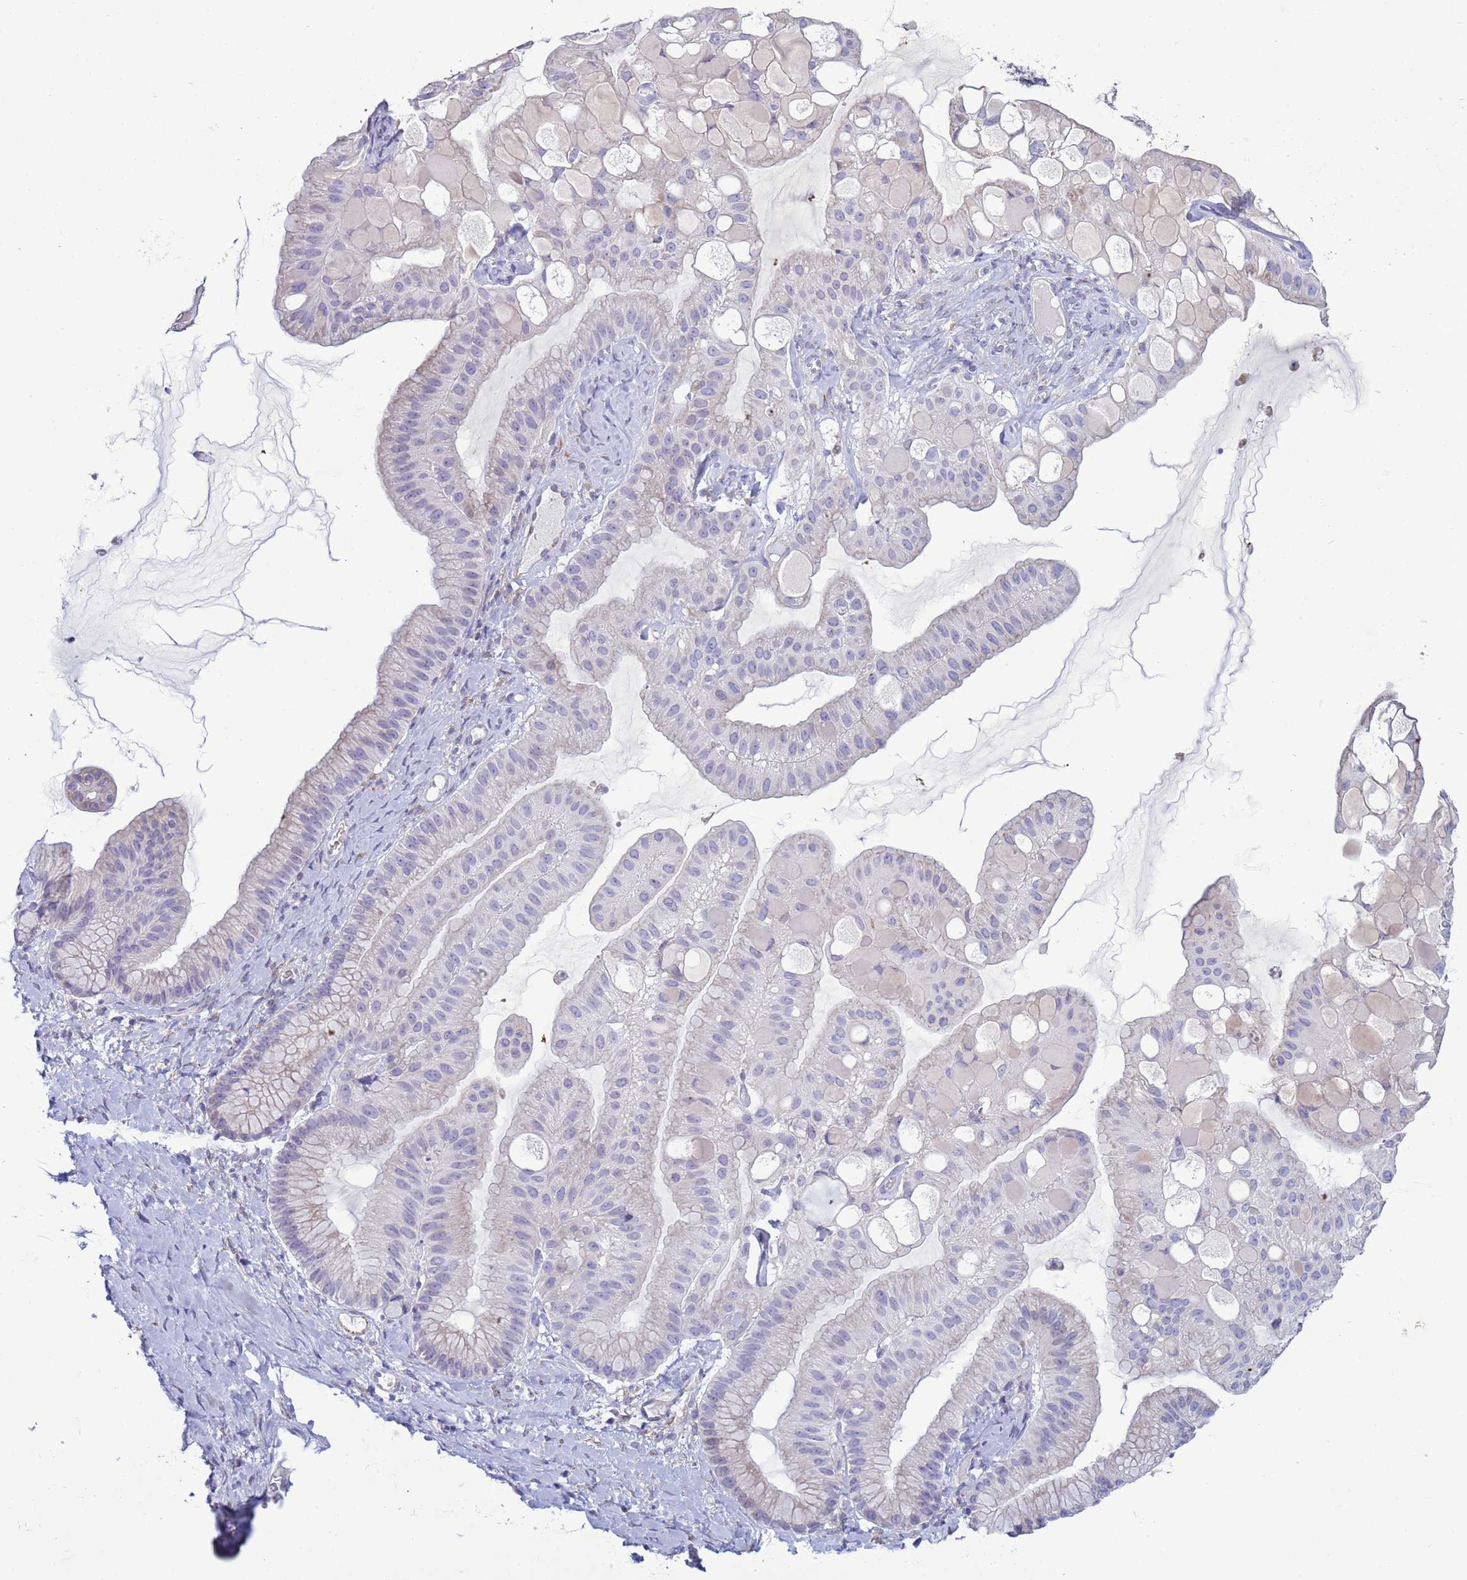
{"staining": {"intensity": "negative", "quantity": "none", "location": "none"}, "tissue": "ovarian cancer", "cell_type": "Tumor cells", "image_type": "cancer", "snomed": [{"axis": "morphology", "description": "Cystadenocarcinoma, mucinous, NOS"}, {"axis": "topography", "description": "Ovary"}], "caption": "Immunohistochemical staining of human mucinous cystadenocarcinoma (ovarian) reveals no significant staining in tumor cells.", "gene": "ABHD17B", "patient": {"sex": "female", "age": 61}}